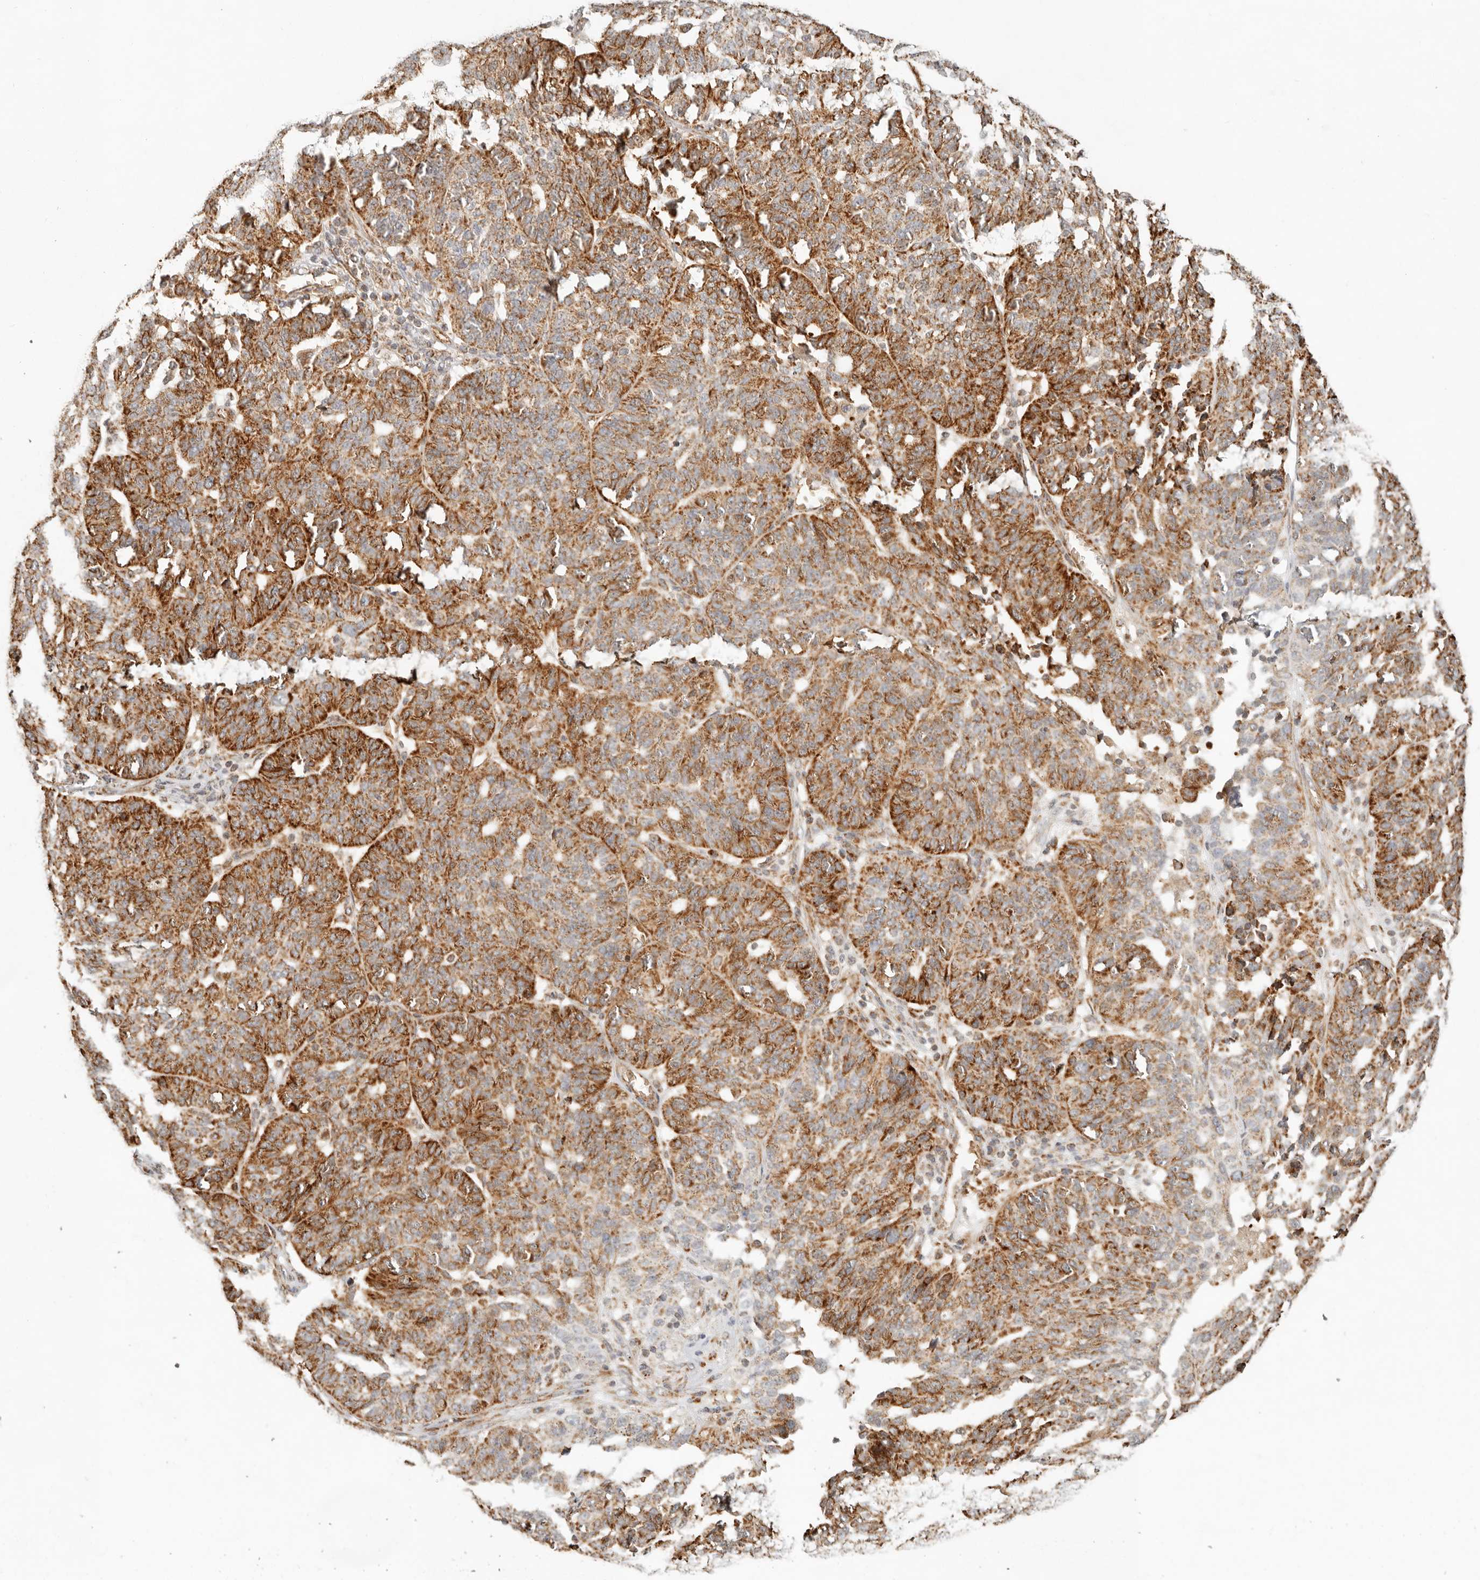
{"staining": {"intensity": "strong", "quantity": ">75%", "location": "cytoplasmic/membranous"}, "tissue": "ovarian cancer", "cell_type": "Tumor cells", "image_type": "cancer", "snomed": [{"axis": "morphology", "description": "Cystadenocarcinoma, serous, NOS"}, {"axis": "topography", "description": "Ovary"}], "caption": "IHC micrograph of human ovarian cancer stained for a protein (brown), which demonstrates high levels of strong cytoplasmic/membranous positivity in about >75% of tumor cells.", "gene": "MRPL55", "patient": {"sex": "female", "age": 59}}